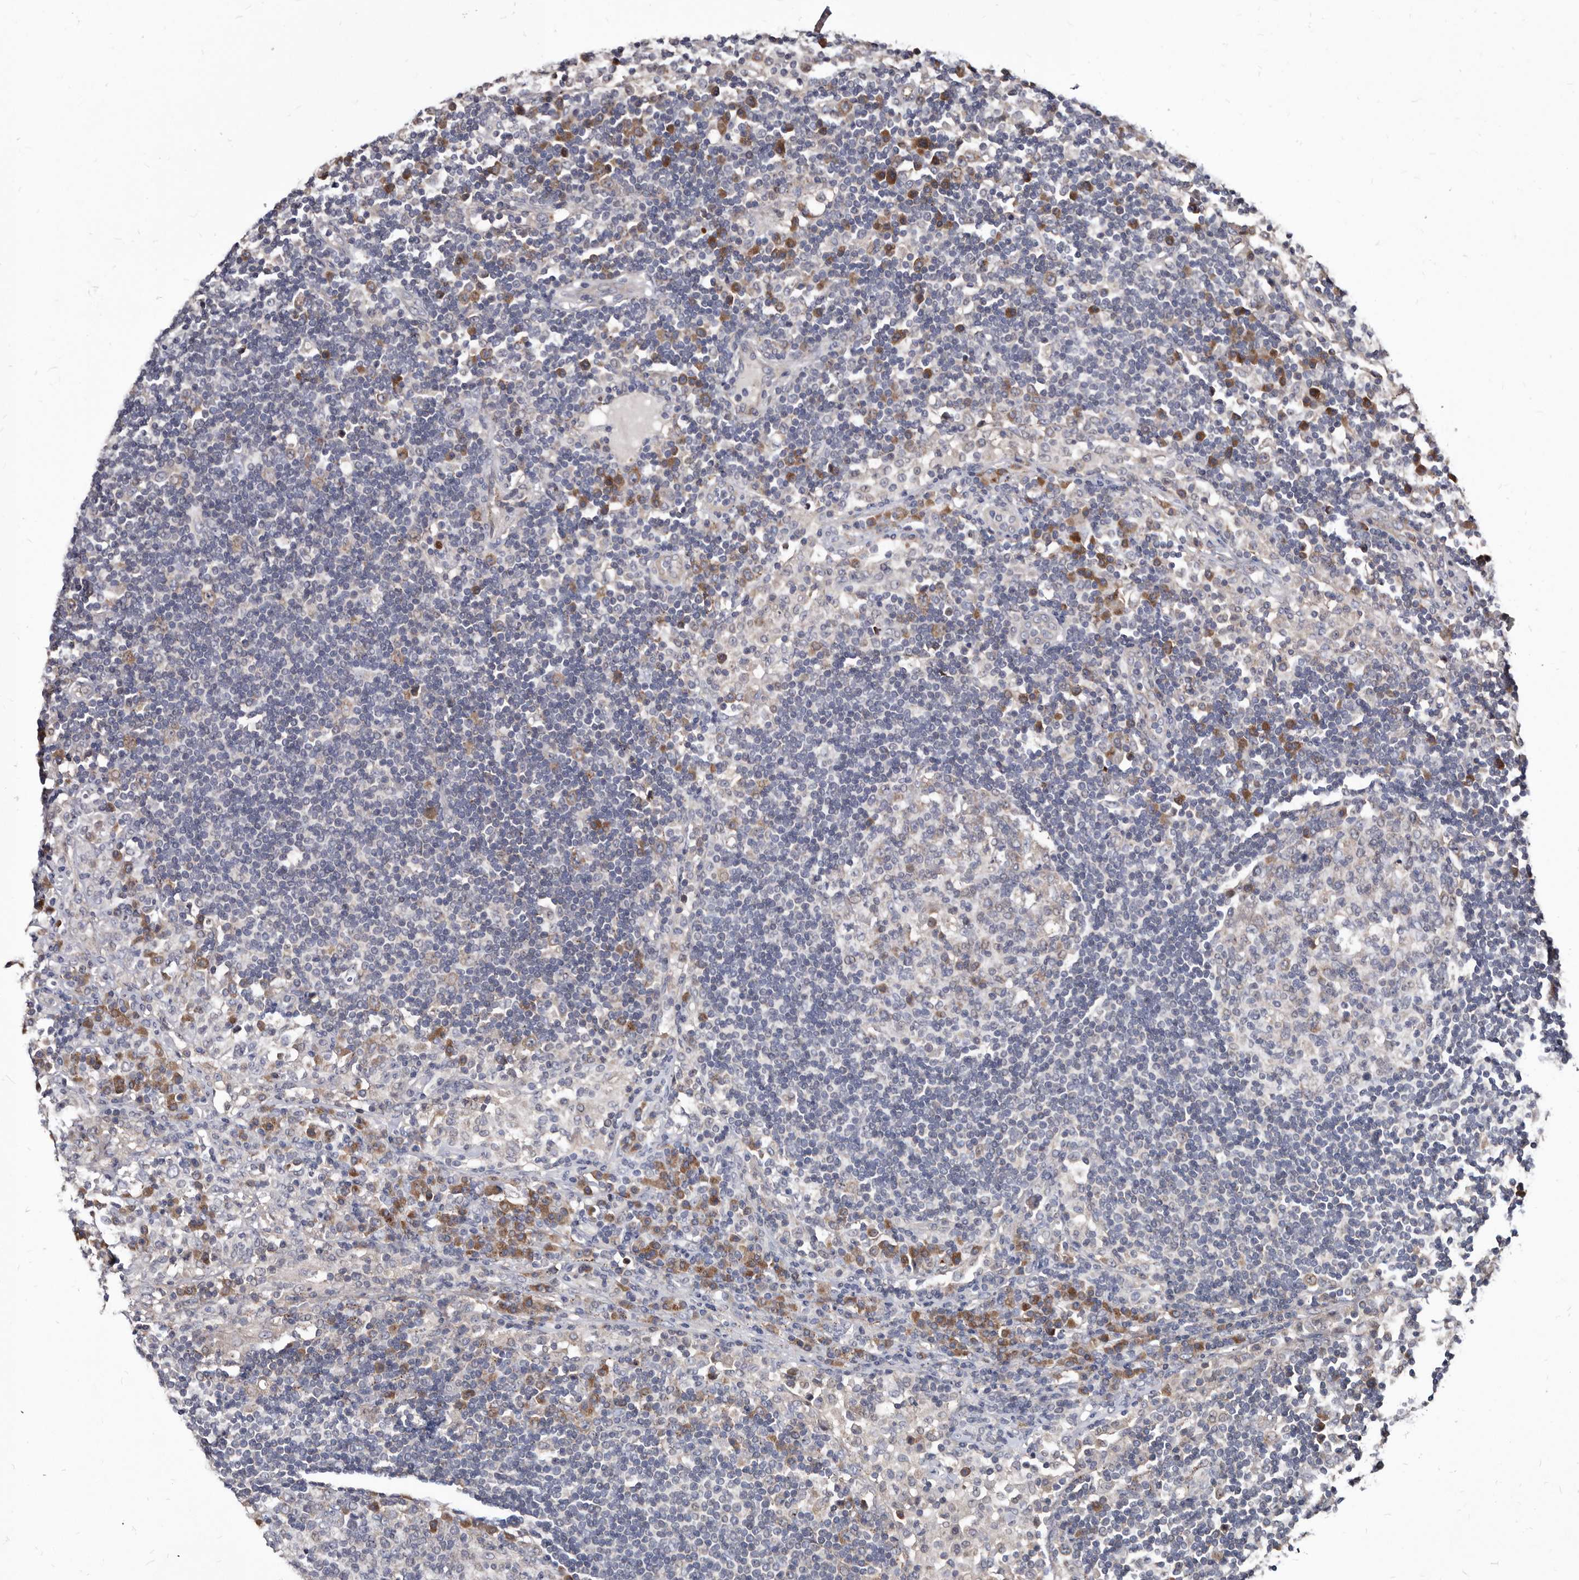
{"staining": {"intensity": "moderate", "quantity": "<25%", "location": "cytoplasmic/membranous"}, "tissue": "lymph node", "cell_type": "Germinal center cells", "image_type": "normal", "snomed": [{"axis": "morphology", "description": "Normal tissue, NOS"}, {"axis": "topography", "description": "Lymph node"}], "caption": "This is an image of immunohistochemistry staining of unremarkable lymph node, which shows moderate expression in the cytoplasmic/membranous of germinal center cells.", "gene": "ABCF2", "patient": {"sex": "female", "age": 53}}